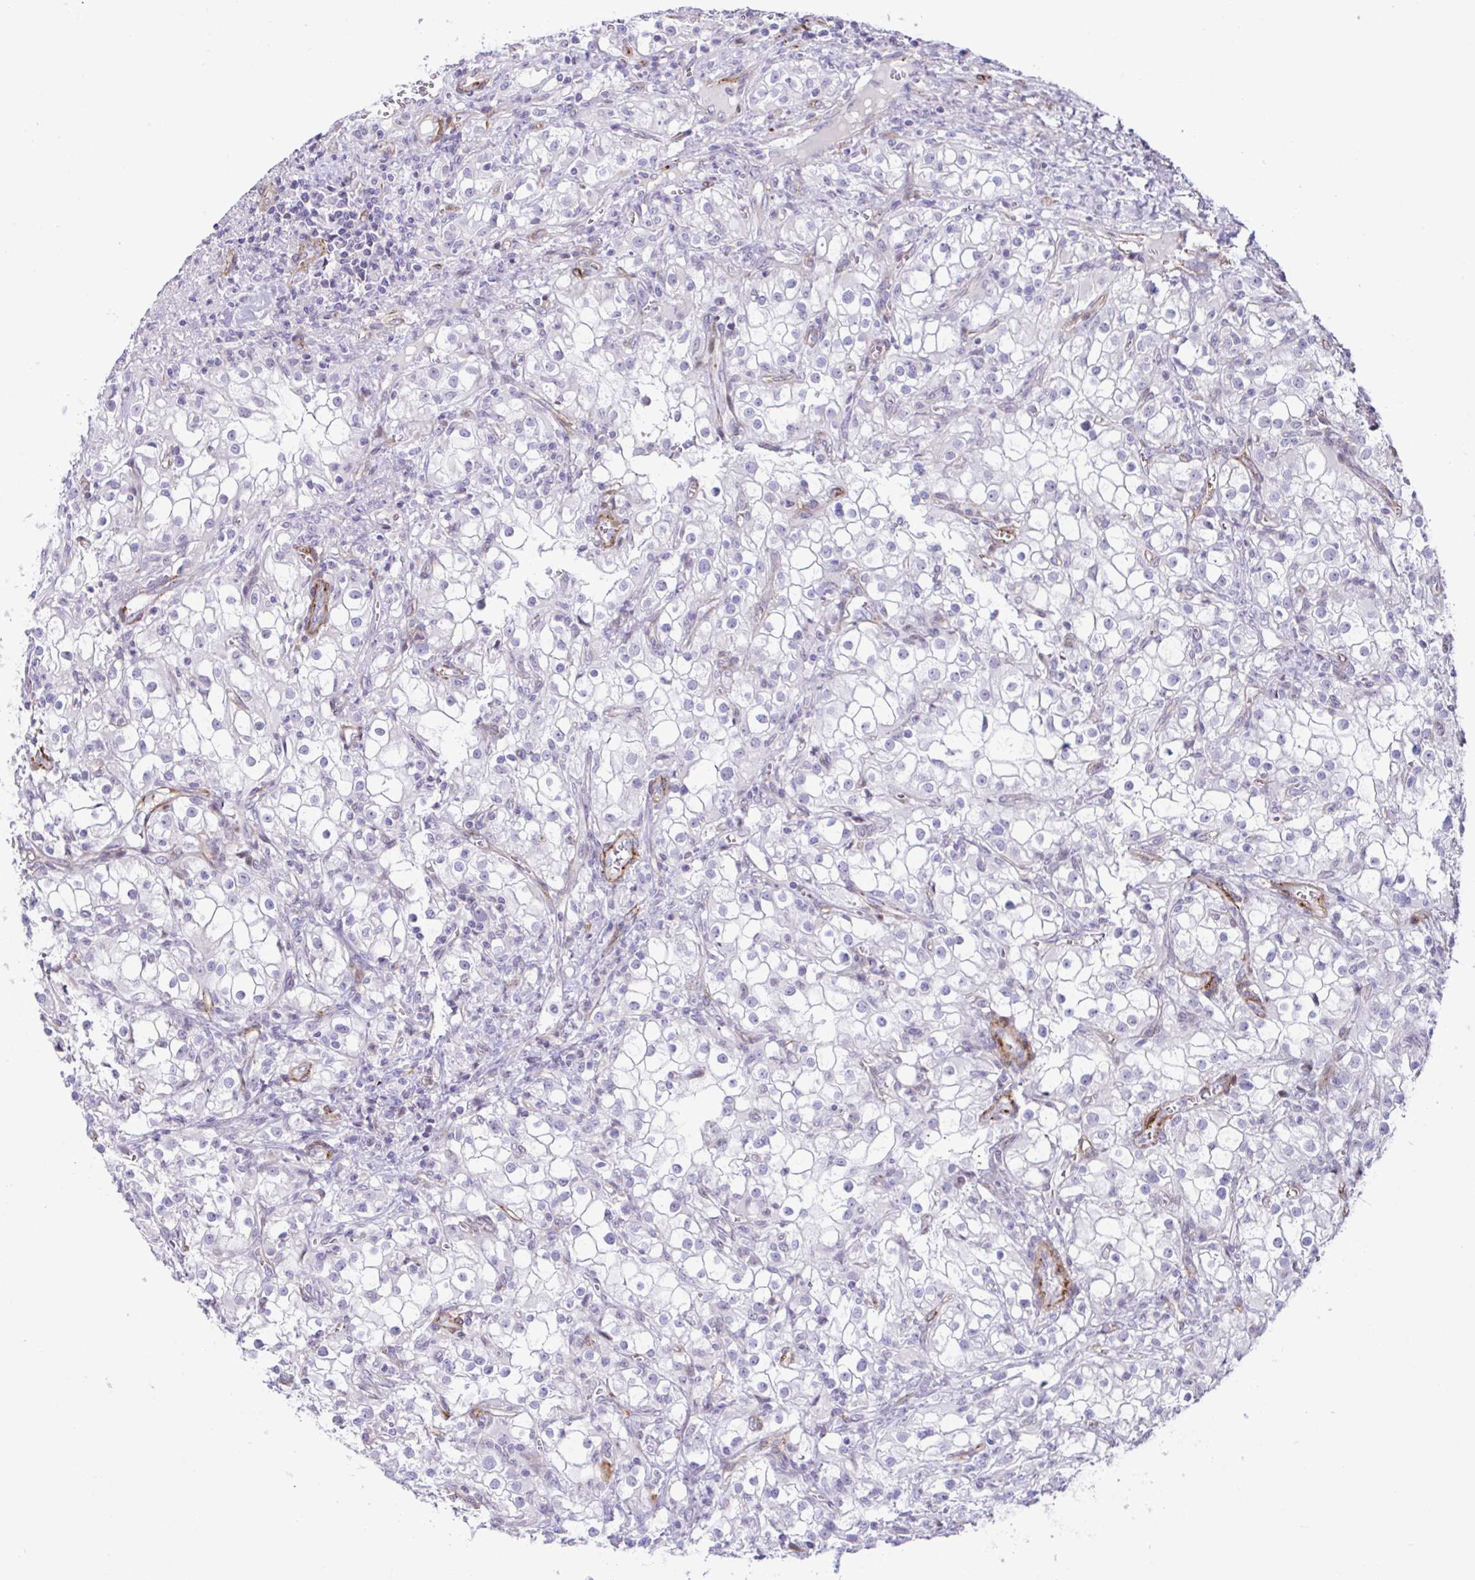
{"staining": {"intensity": "negative", "quantity": "none", "location": "none"}, "tissue": "renal cancer", "cell_type": "Tumor cells", "image_type": "cancer", "snomed": [{"axis": "morphology", "description": "Adenocarcinoma, NOS"}, {"axis": "topography", "description": "Kidney"}], "caption": "An immunohistochemistry image of adenocarcinoma (renal) is shown. There is no staining in tumor cells of adenocarcinoma (renal).", "gene": "FBXO34", "patient": {"sex": "female", "age": 74}}